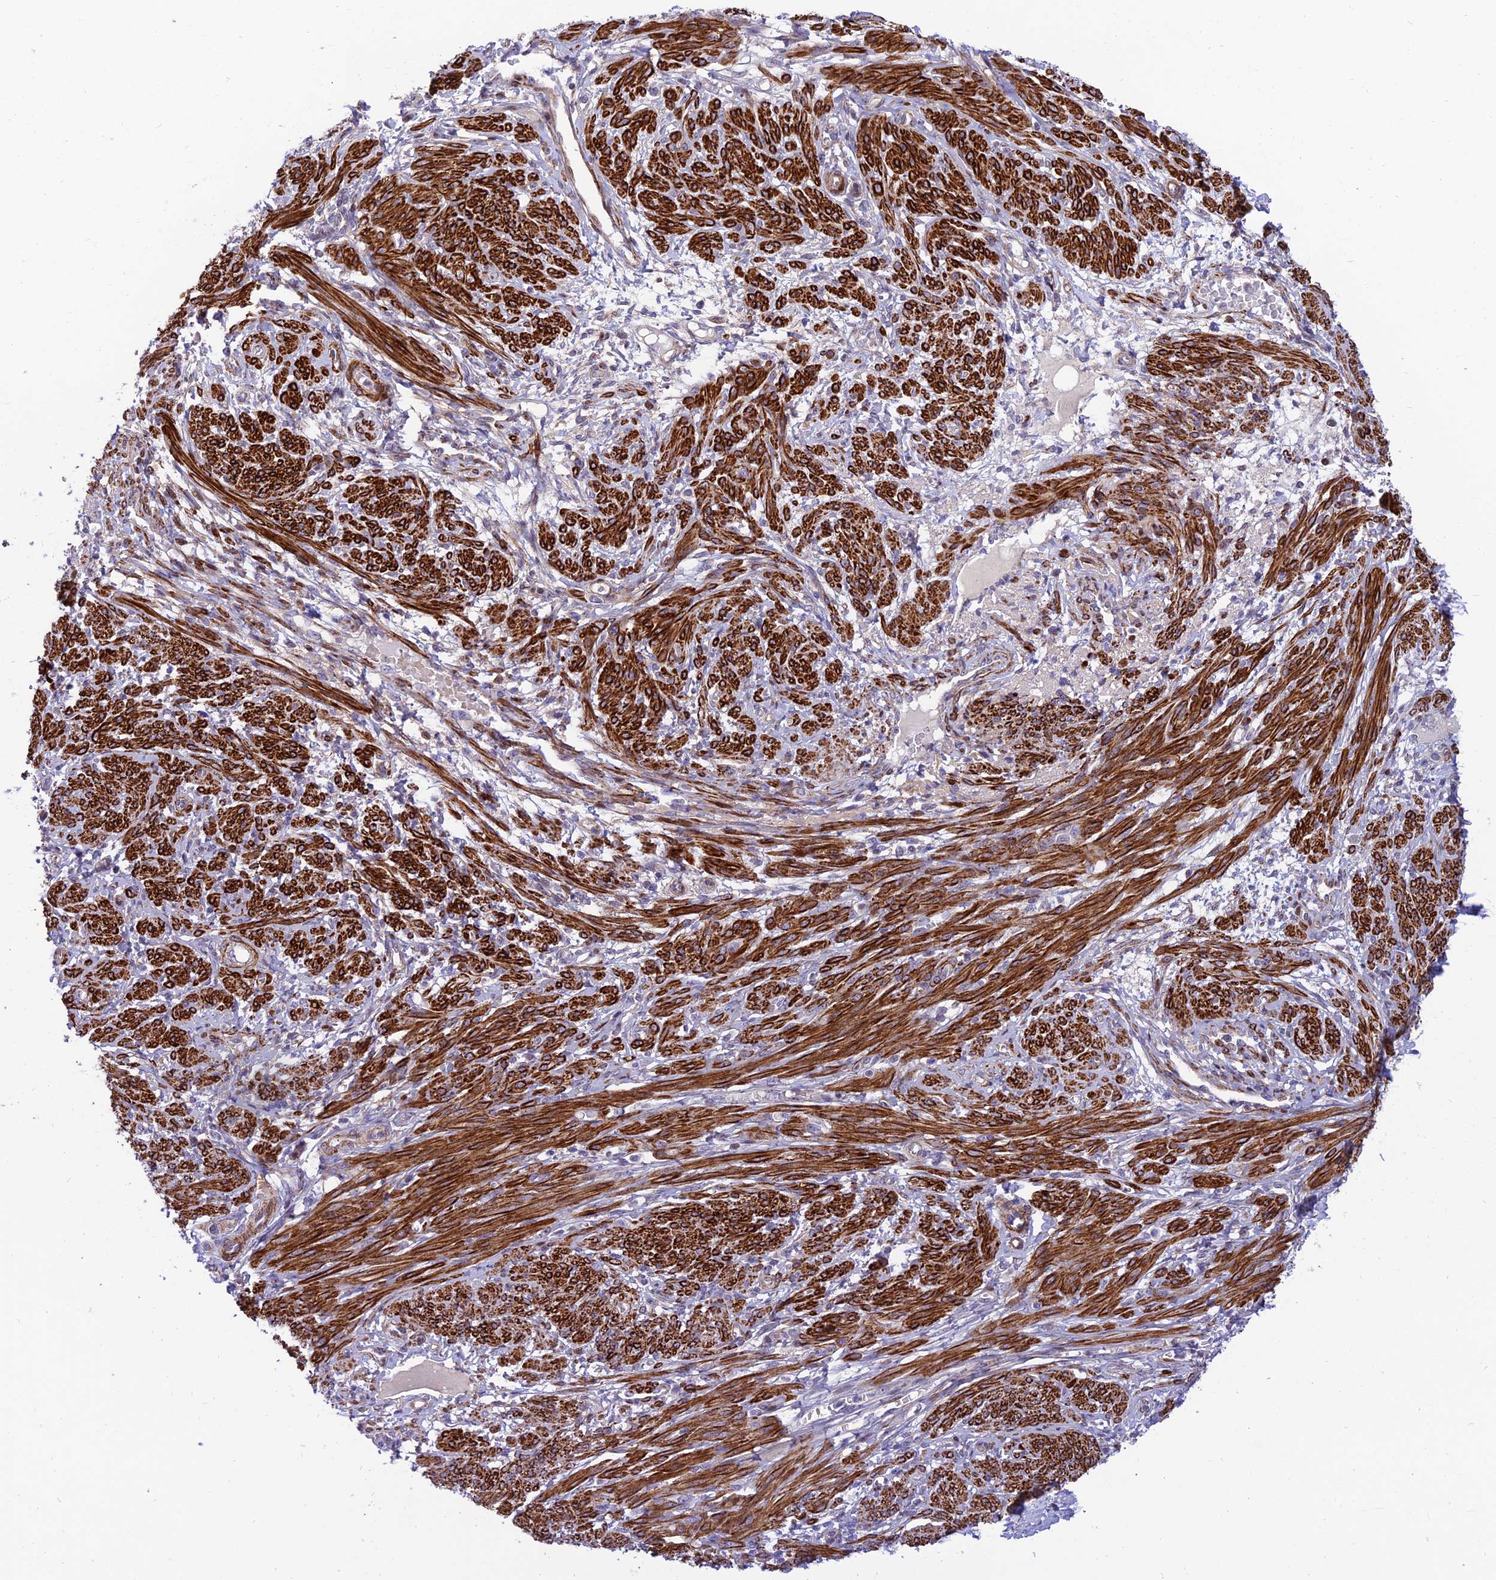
{"staining": {"intensity": "strong", "quantity": "25%-75%", "location": "cytoplasmic/membranous"}, "tissue": "smooth muscle", "cell_type": "Smooth muscle cells", "image_type": "normal", "snomed": [{"axis": "morphology", "description": "Normal tissue, NOS"}, {"axis": "topography", "description": "Smooth muscle"}], "caption": "High-power microscopy captured an IHC histopathology image of normal smooth muscle, revealing strong cytoplasmic/membranous expression in approximately 25%-75% of smooth muscle cells.", "gene": "KBTBD7", "patient": {"sex": "female", "age": 39}}